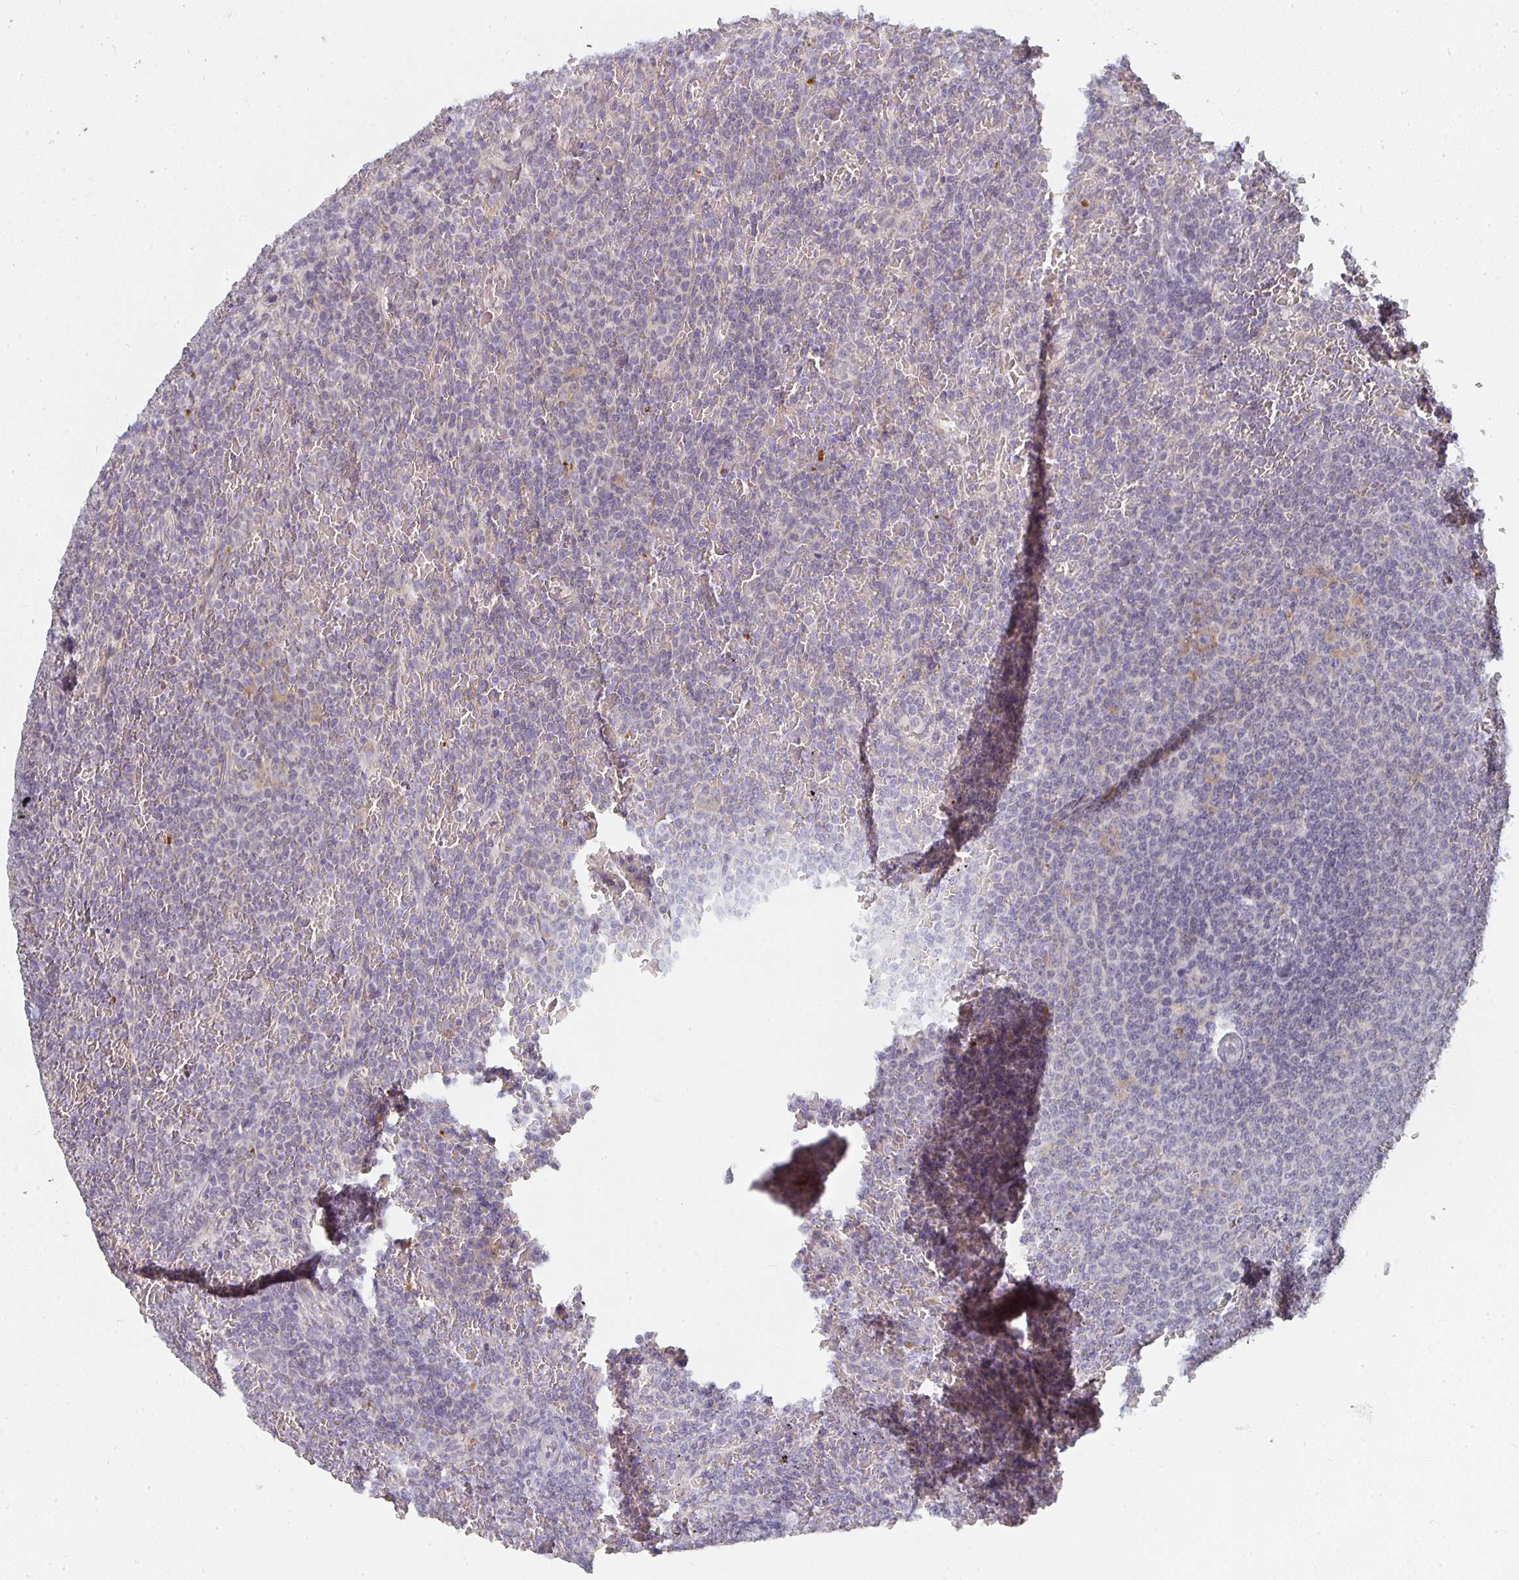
{"staining": {"intensity": "negative", "quantity": "none", "location": "none"}, "tissue": "lymphoma", "cell_type": "Tumor cells", "image_type": "cancer", "snomed": [{"axis": "morphology", "description": "Malignant lymphoma, non-Hodgkin's type, Low grade"}, {"axis": "topography", "description": "Spleen"}], "caption": "High power microscopy micrograph of an IHC image of malignant lymphoma, non-Hodgkin's type (low-grade), revealing no significant expression in tumor cells.", "gene": "CTHRC1", "patient": {"sex": "female", "age": 77}}